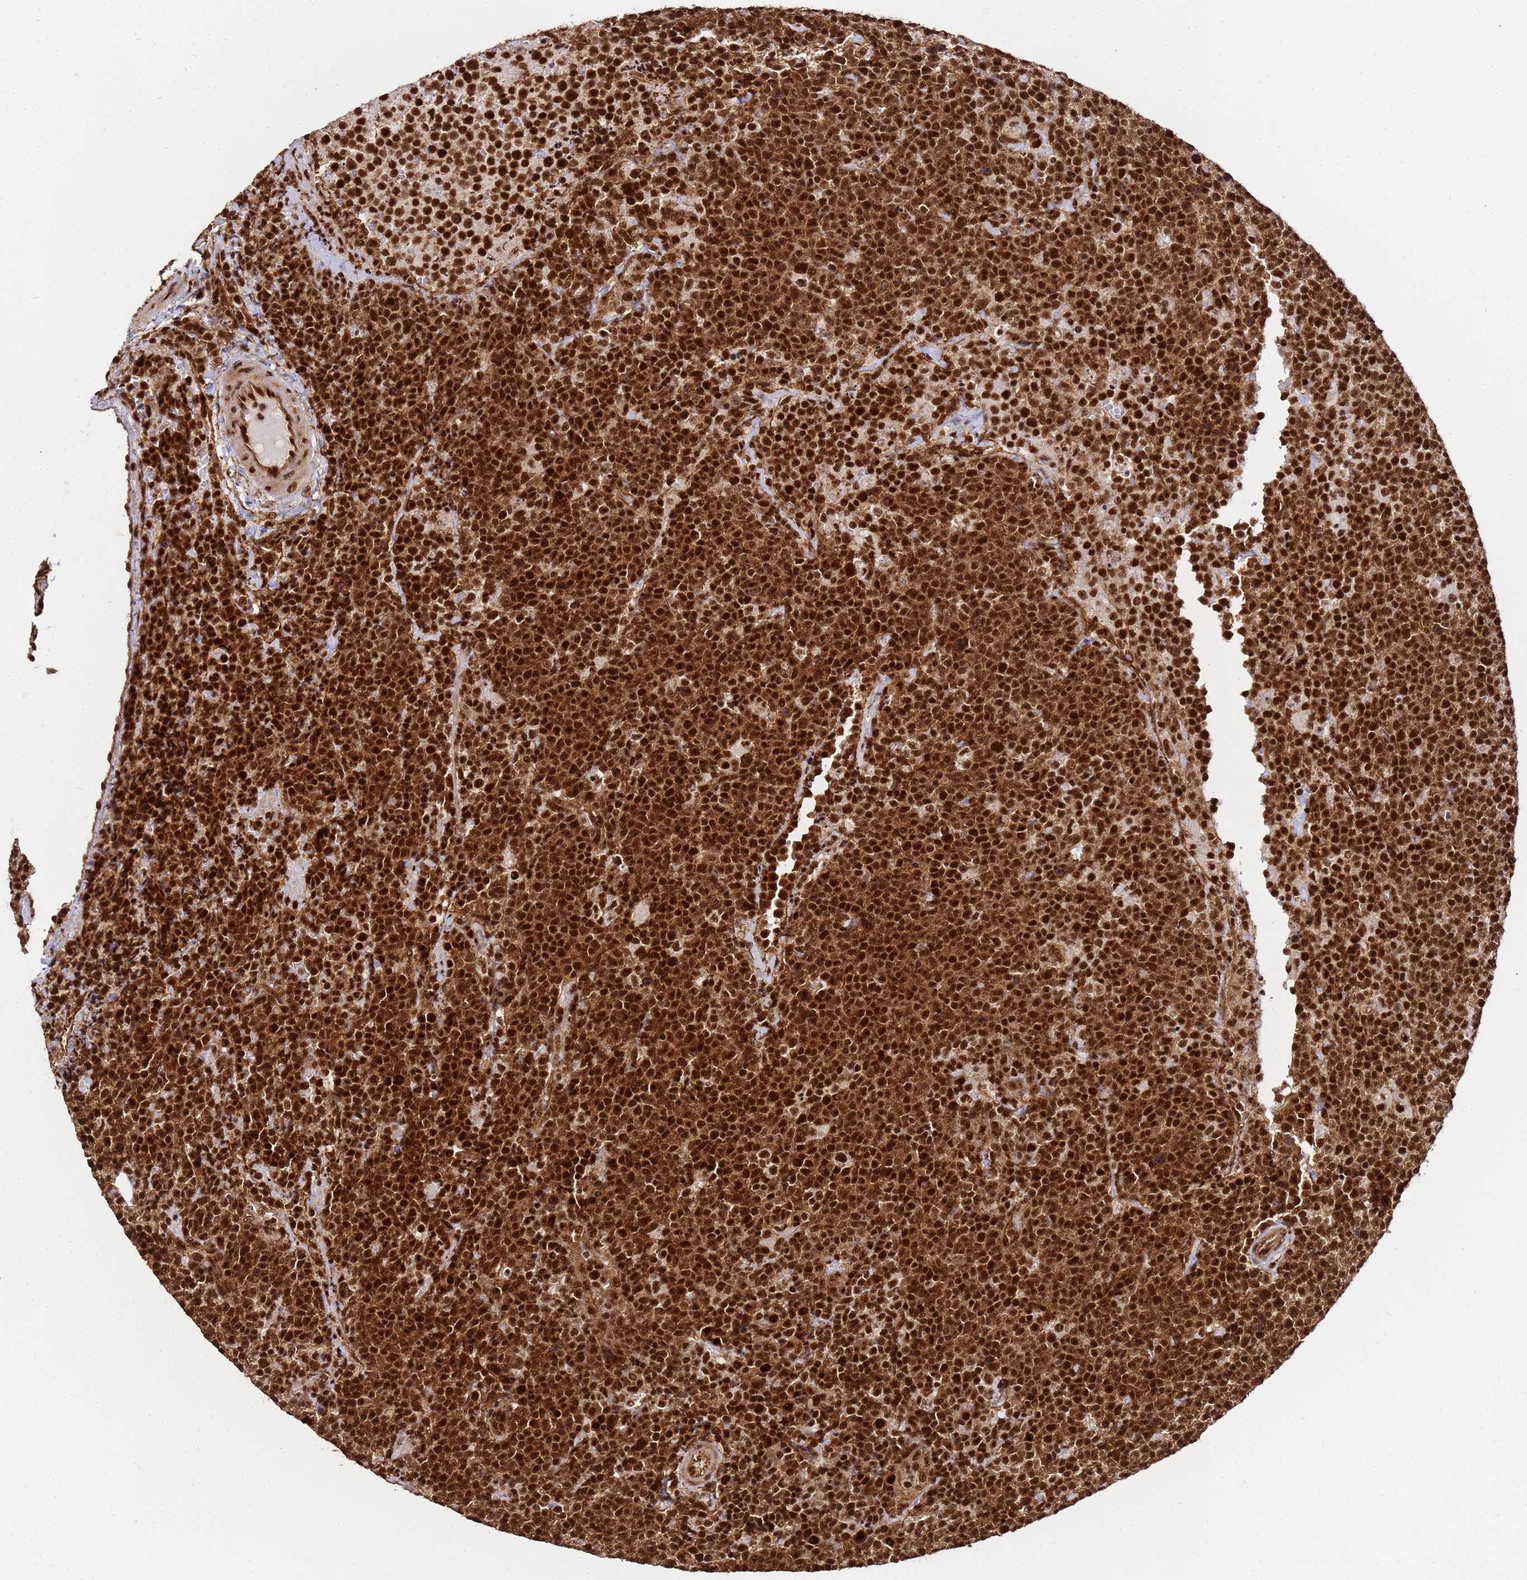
{"staining": {"intensity": "strong", "quantity": ">75%", "location": "cytoplasmic/membranous,nuclear"}, "tissue": "lymphoma", "cell_type": "Tumor cells", "image_type": "cancer", "snomed": [{"axis": "morphology", "description": "Malignant lymphoma, non-Hodgkin's type, High grade"}, {"axis": "topography", "description": "Lymph node"}], "caption": "Immunohistochemical staining of lymphoma demonstrates strong cytoplasmic/membranous and nuclear protein staining in approximately >75% of tumor cells.", "gene": "SYF2", "patient": {"sex": "male", "age": 61}}